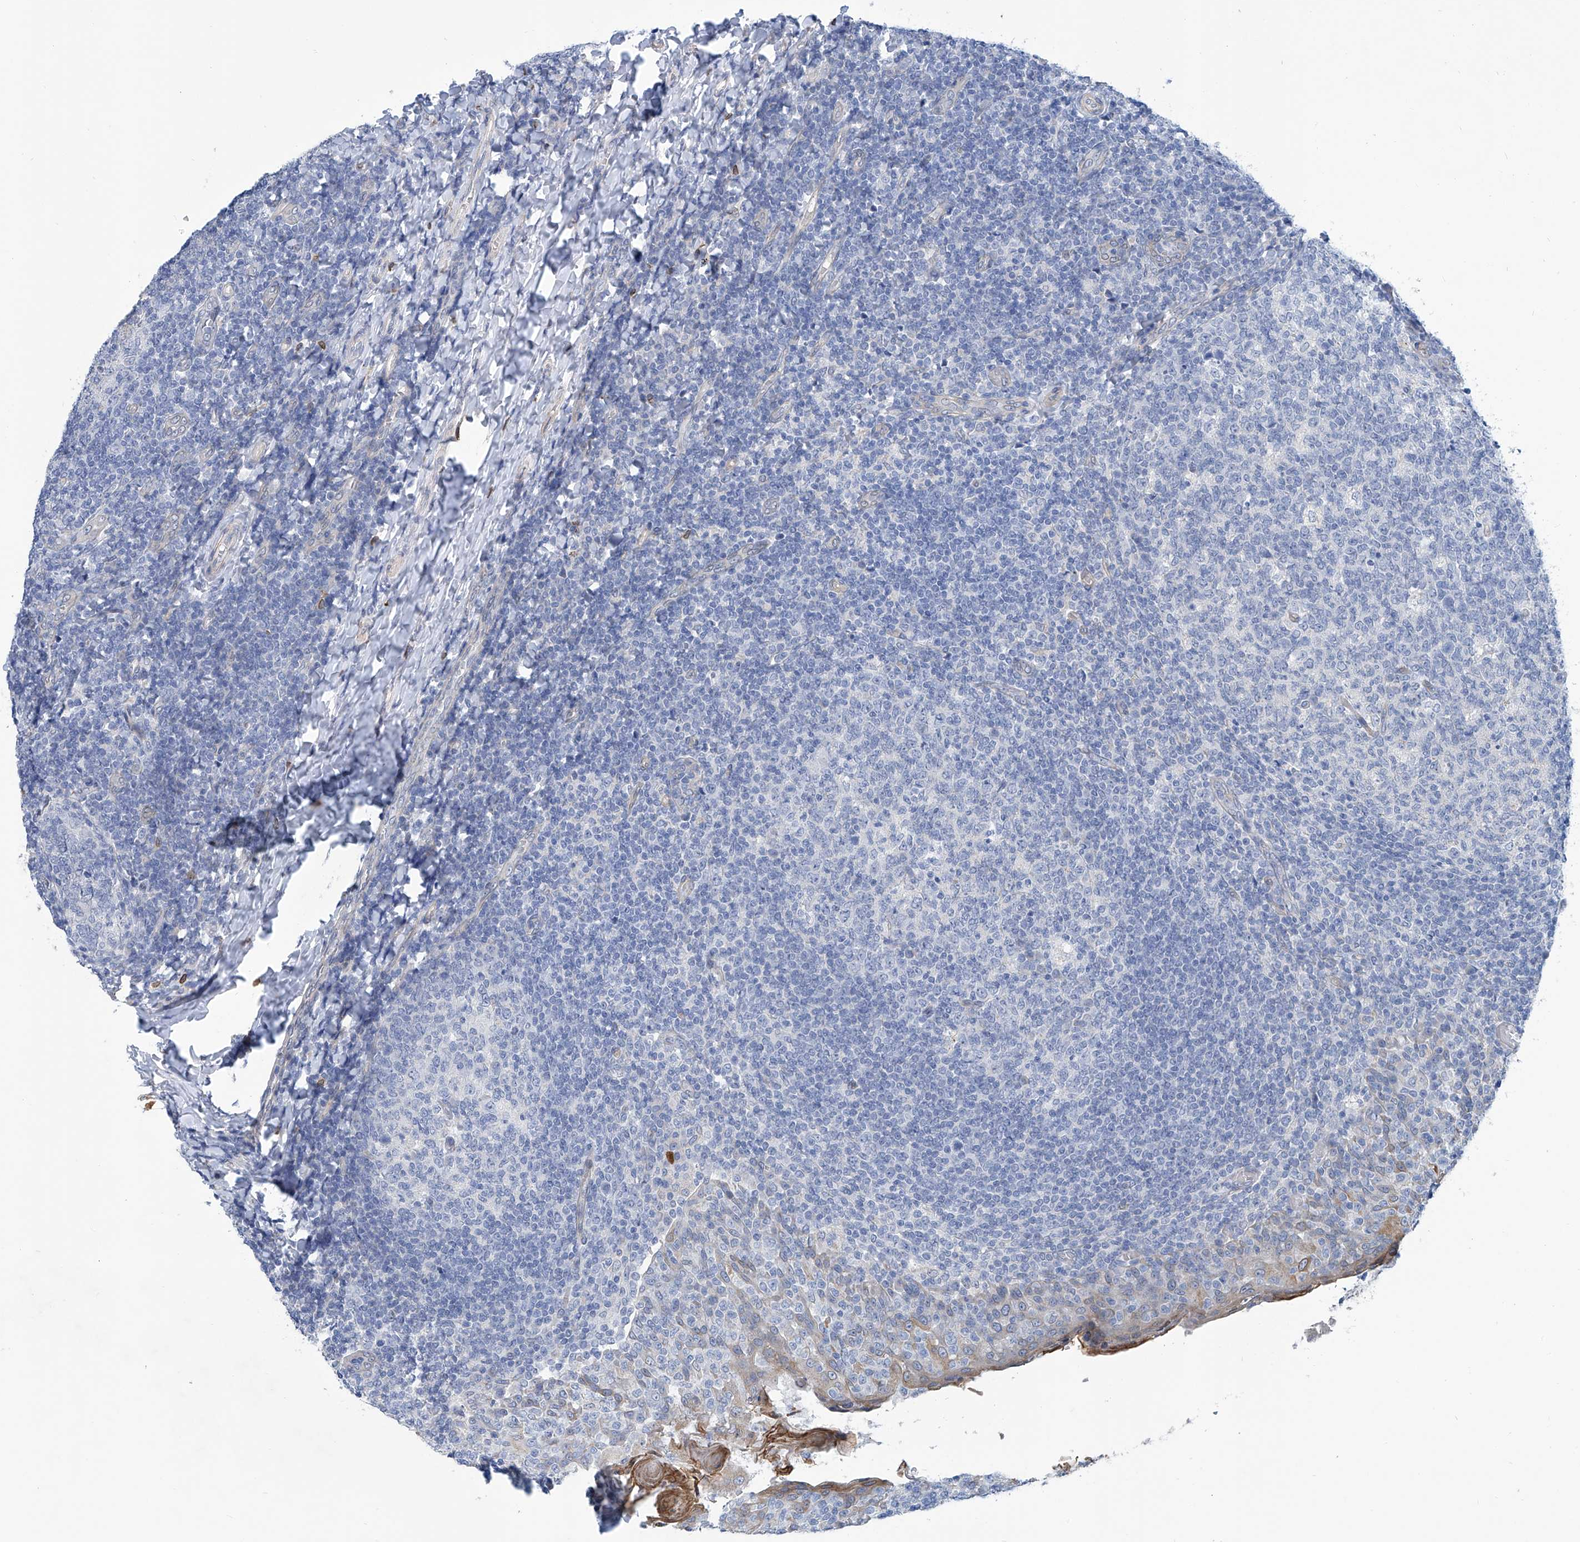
{"staining": {"intensity": "negative", "quantity": "none", "location": "none"}, "tissue": "tonsil", "cell_type": "Germinal center cells", "image_type": "normal", "snomed": [{"axis": "morphology", "description": "Normal tissue, NOS"}, {"axis": "topography", "description": "Tonsil"}], "caption": "Micrograph shows no significant protein positivity in germinal center cells of benign tonsil. (DAB immunohistochemistry (IHC) with hematoxylin counter stain).", "gene": "TNN", "patient": {"sex": "female", "age": 19}}